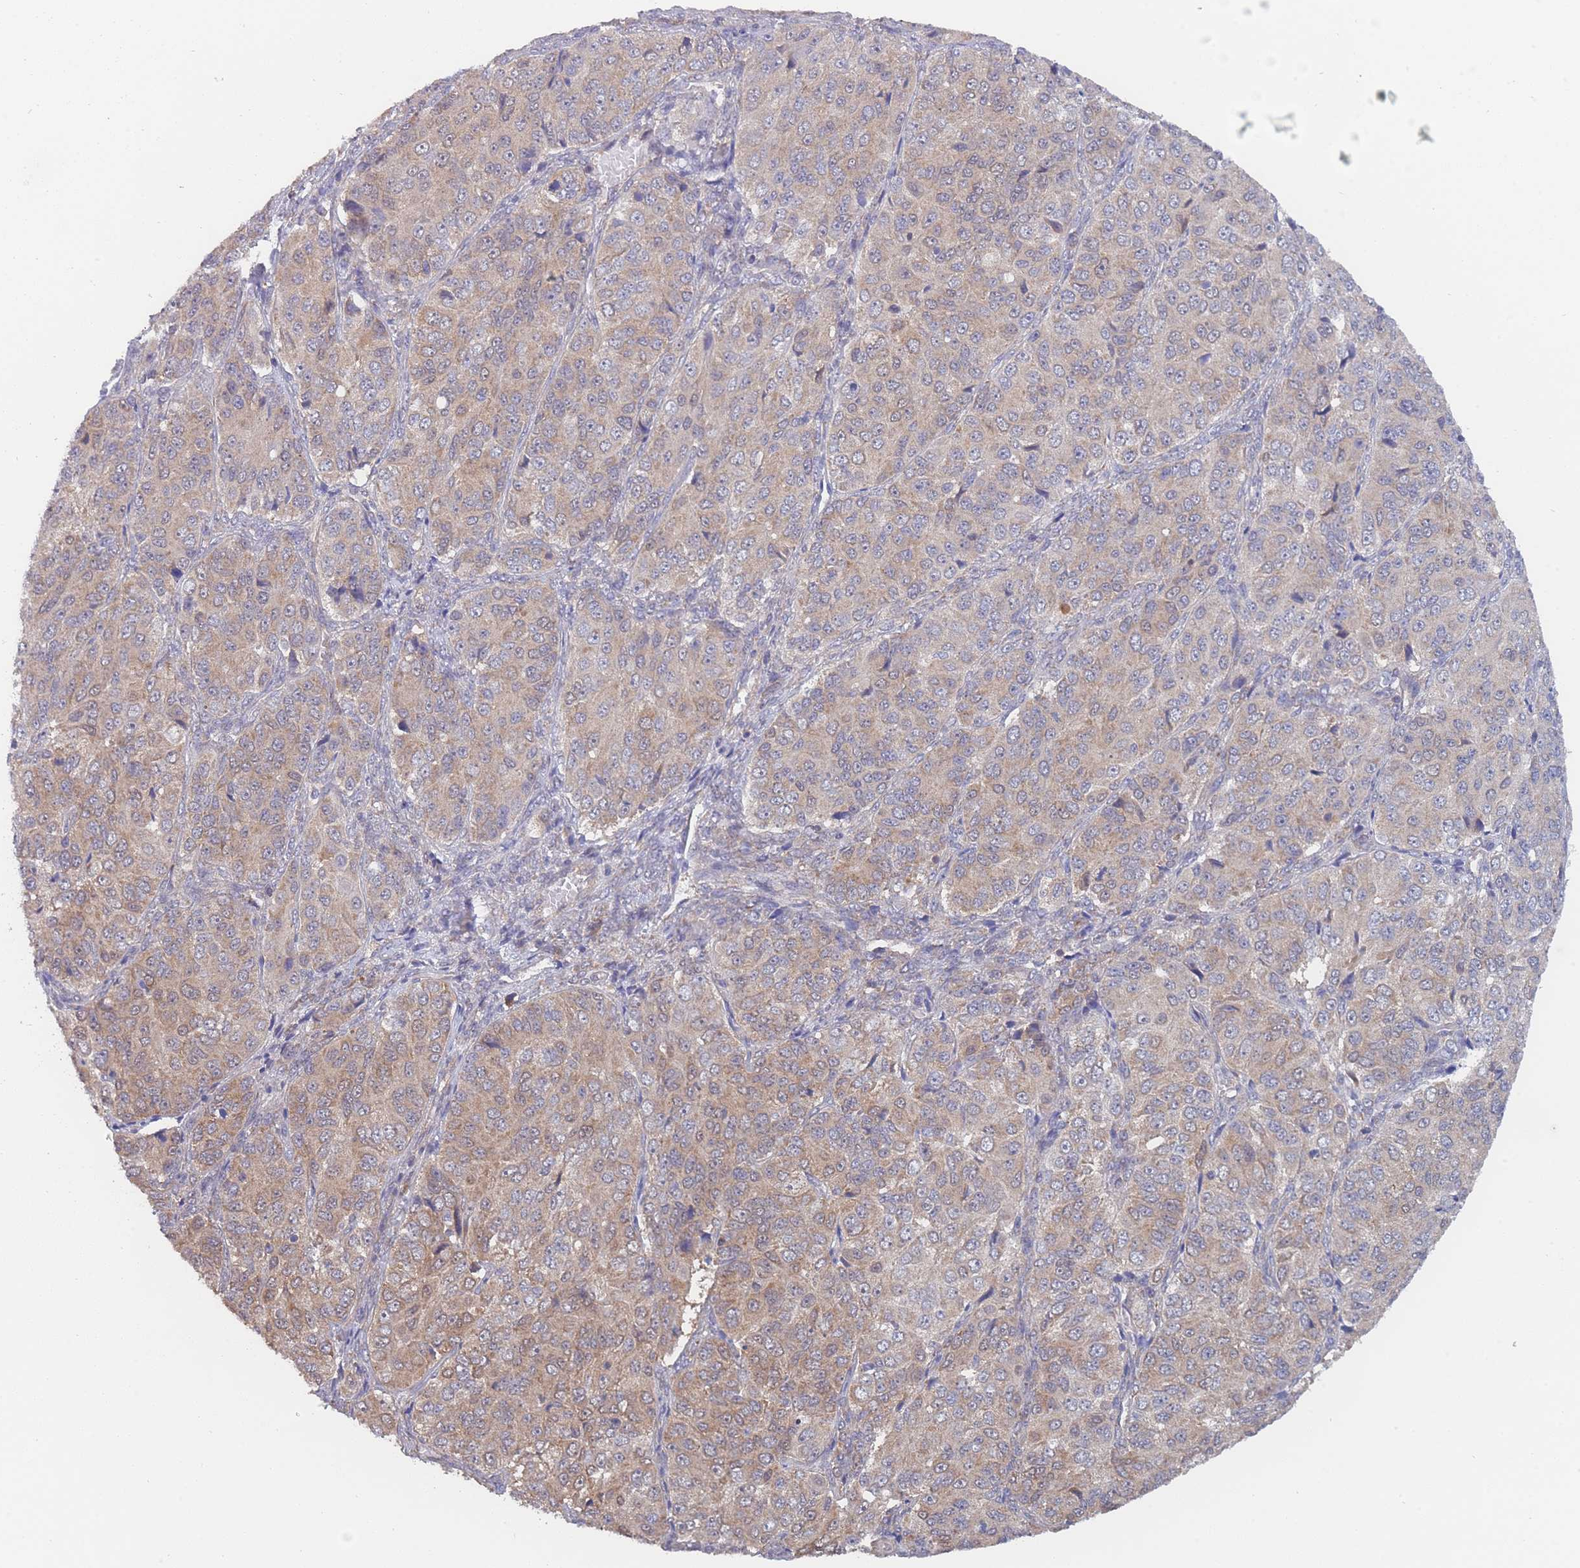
{"staining": {"intensity": "moderate", "quantity": "25%-75%", "location": "cytoplasmic/membranous"}, "tissue": "ovarian cancer", "cell_type": "Tumor cells", "image_type": "cancer", "snomed": [{"axis": "morphology", "description": "Carcinoma, endometroid"}, {"axis": "topography", "description": "Ovary"}], "caption": "Immunohistochemistry (IHC) image of ovarian cancer stained for a protein (brown), which displays medium levels of moderate cytoplasmic/membranous staining in about 25%-75% of tumor cells.", "gene": "MRPS18B", "patient": {"sex": "female", "age": 51}}